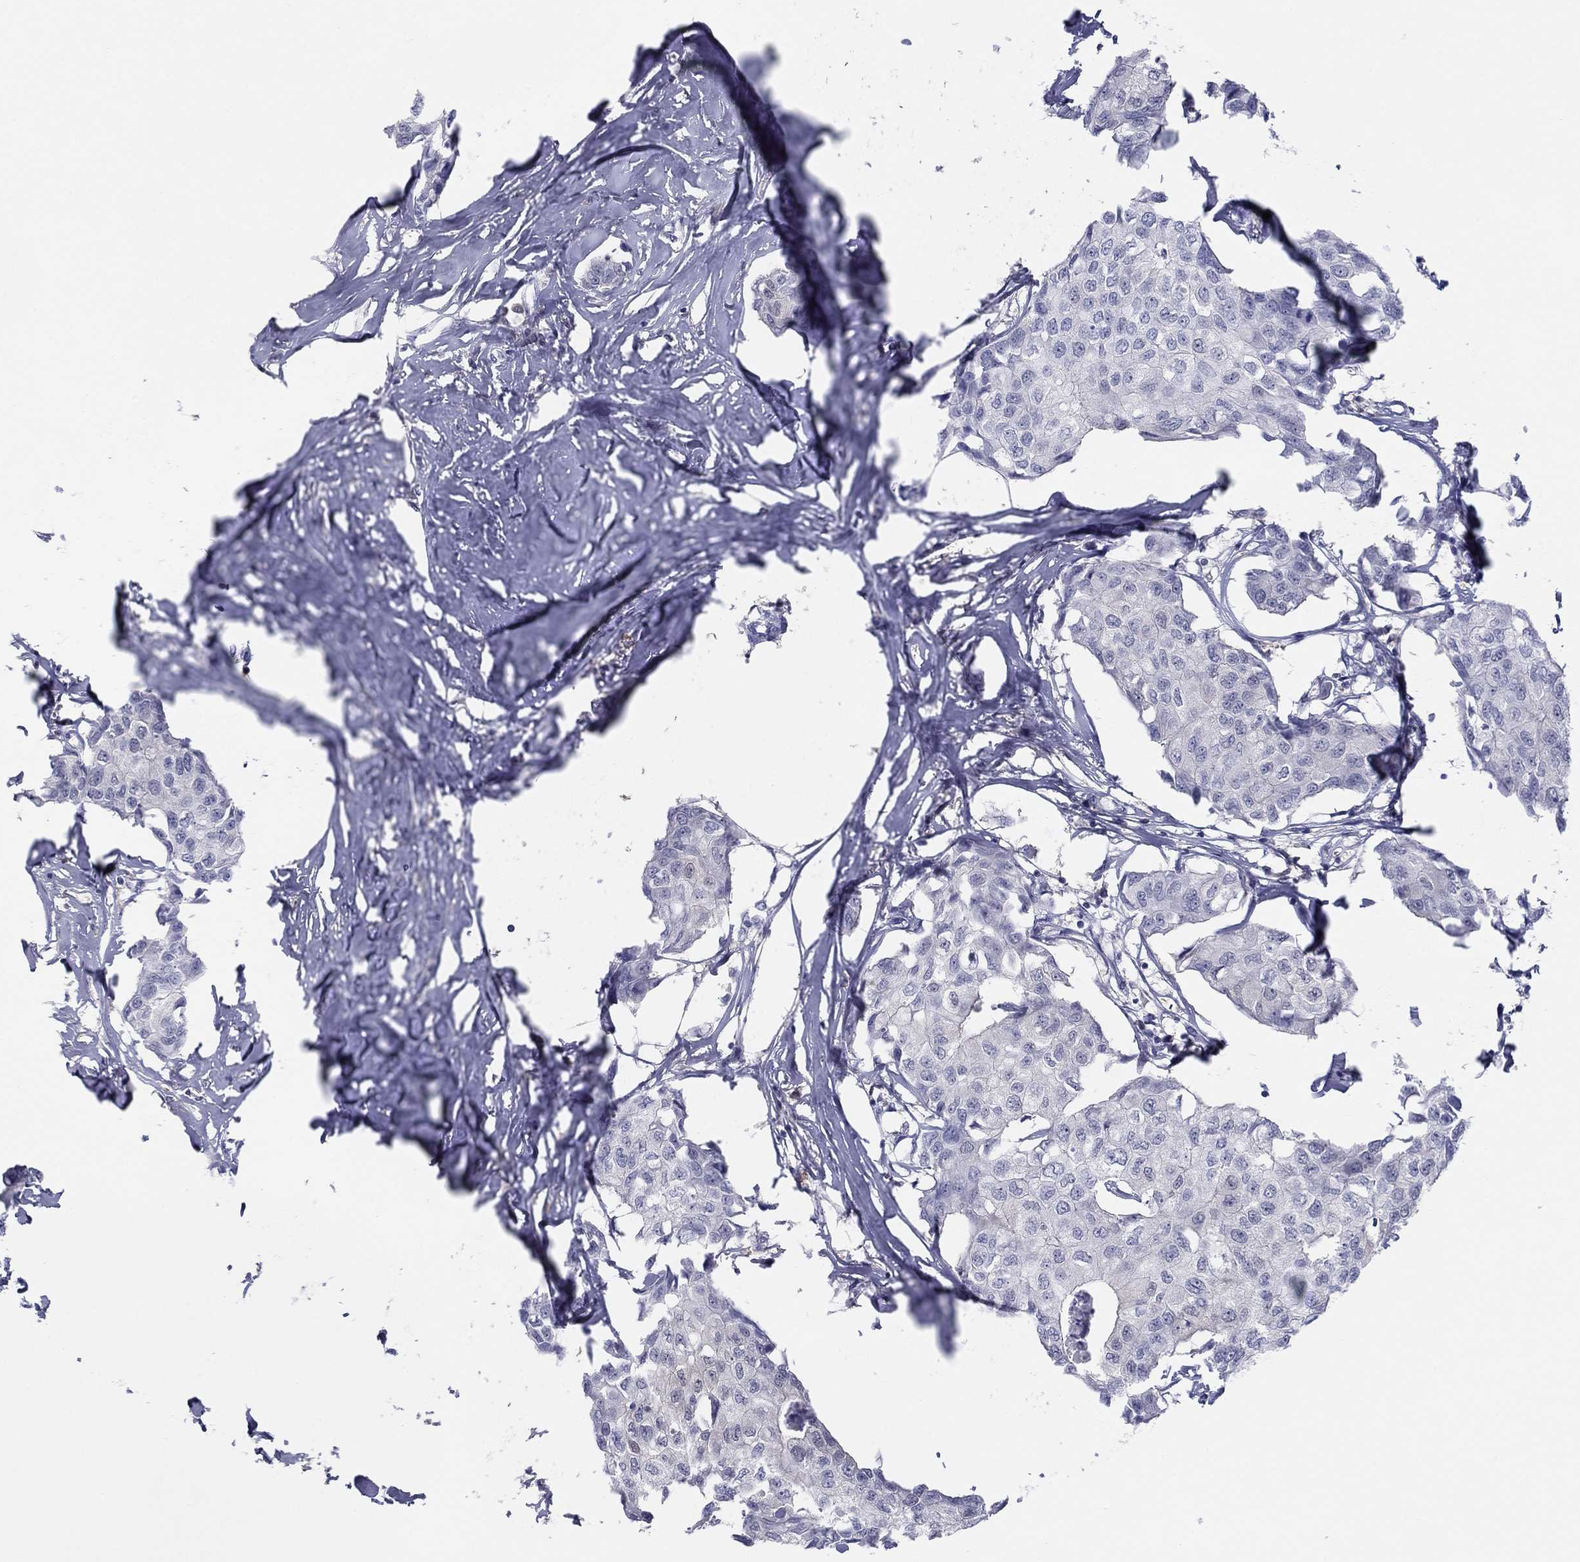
{"staining": {"intensity": "negative", "quantity": "none", "location": "none"}, "tissue": "breast cancer", "cell_type": "Tumor cells", "image_type": "cancer", "snomed": [{"axis": "morphology", "description": "Duct carcinoma"}, {"axis": "topography", "description": "Breast"}], "caption": "The micrograph displays no significant staining in tumor cells of breast infiltrating ductal carcinoma. The staining was performed using DAB to visualize the protein expression in brown, while the nuclei were stained in blue with hematoxylin (Magnification: 20x).", "gene": "PDXK", "patient": {"sex": "female", "age": 80}}